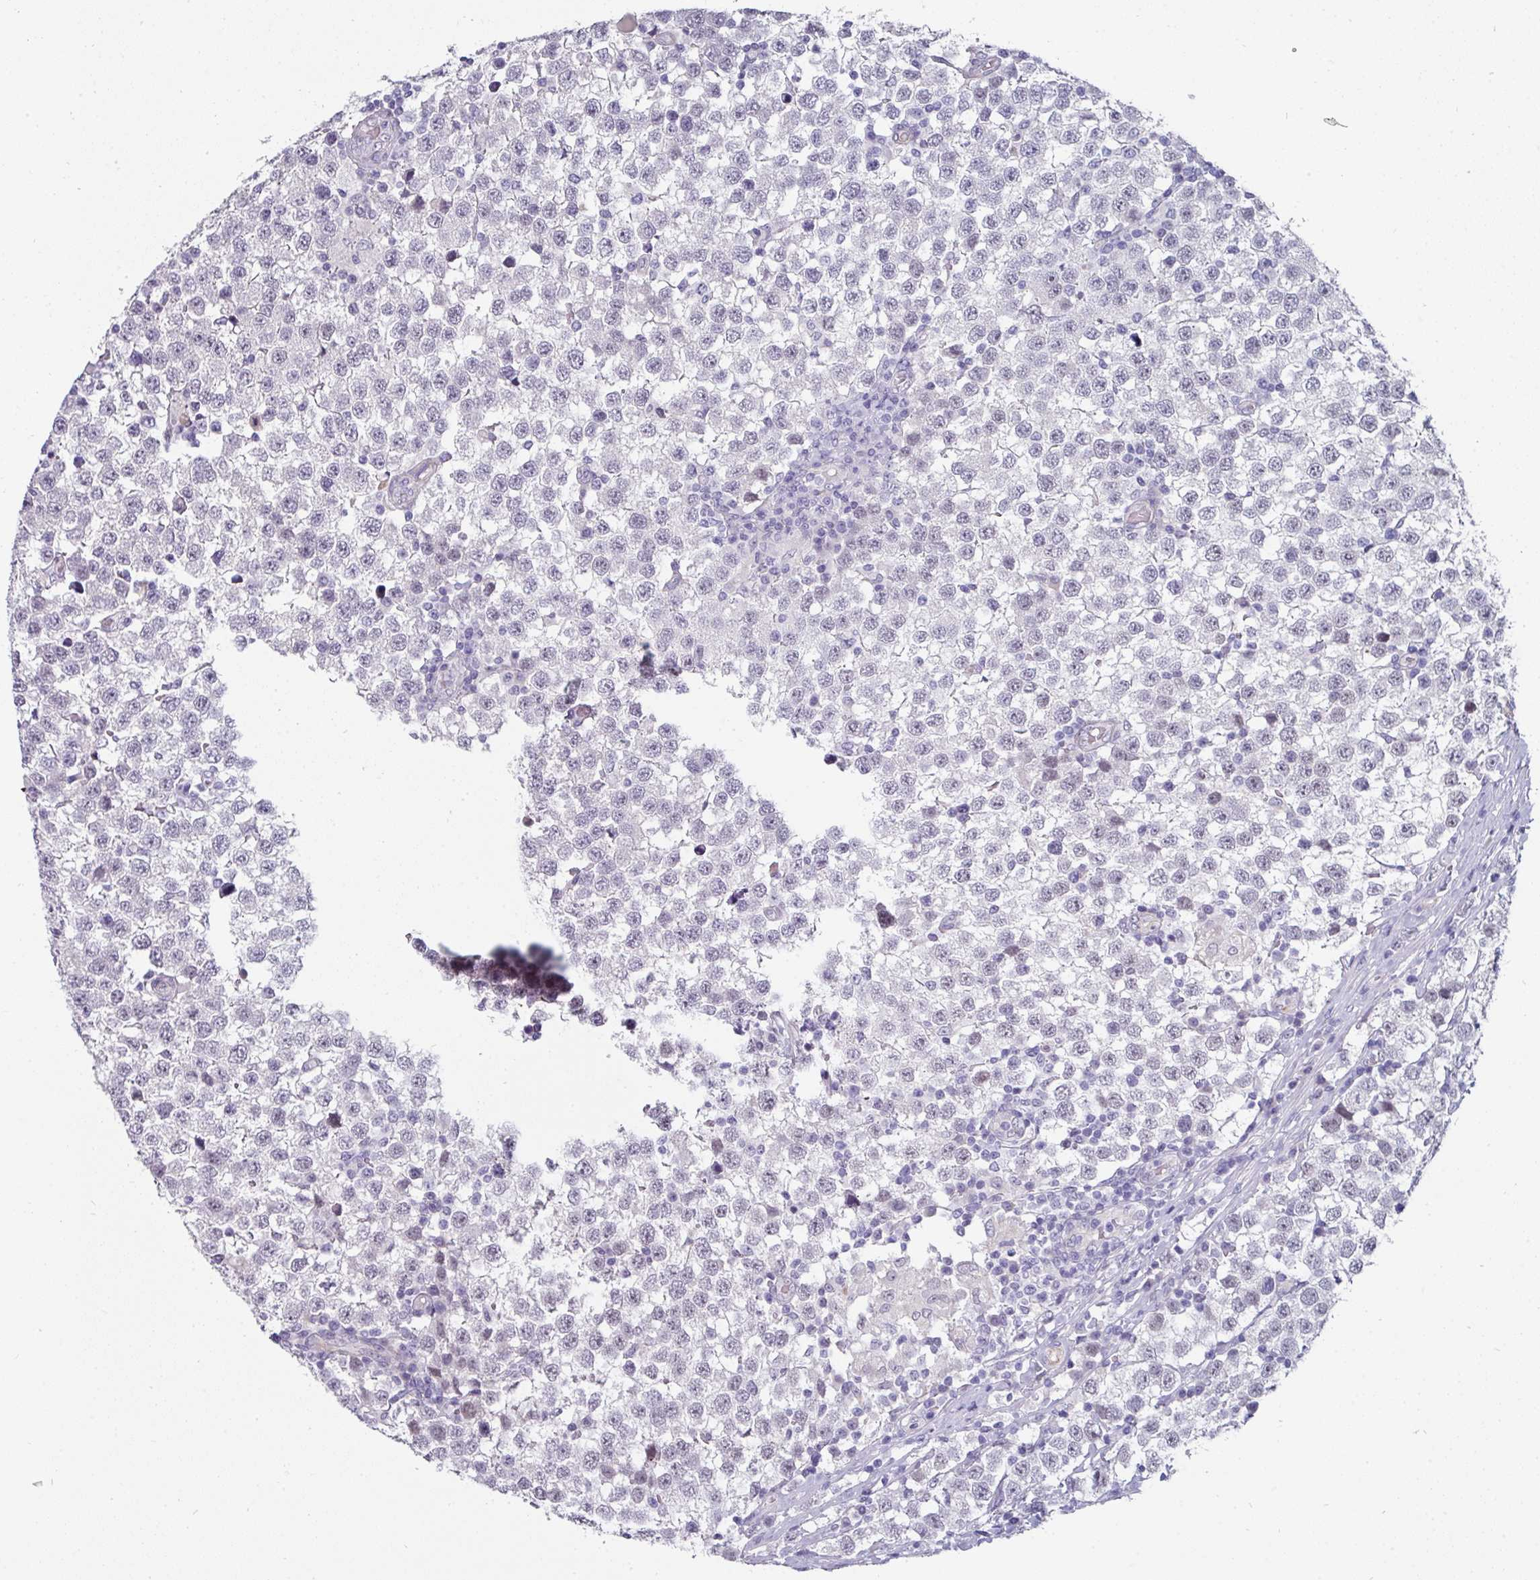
{"staining": {"intensity": "negative", "quantity": "none", "location": "none"}, "tissue": "testis cancer", "cell_type": "Tumor cells", "image_type": "cancer", "snomed": [{"axis": "morphology", "description": "Seminoma, NOS"}, {"axis": "topography", "description": "Testis"}], "caption": "DAB (3,3'-diaminobenzidine) immunohistochemical staining of testis cancer reveals no significant staining in tumor cells. (DAB (3,3'-diaminobenzidine) immunohistochemistry visualized using brightfield microscopy, high magnification).", "gene": "EYA3", "patient": {"sex": "male", "age": 34}}